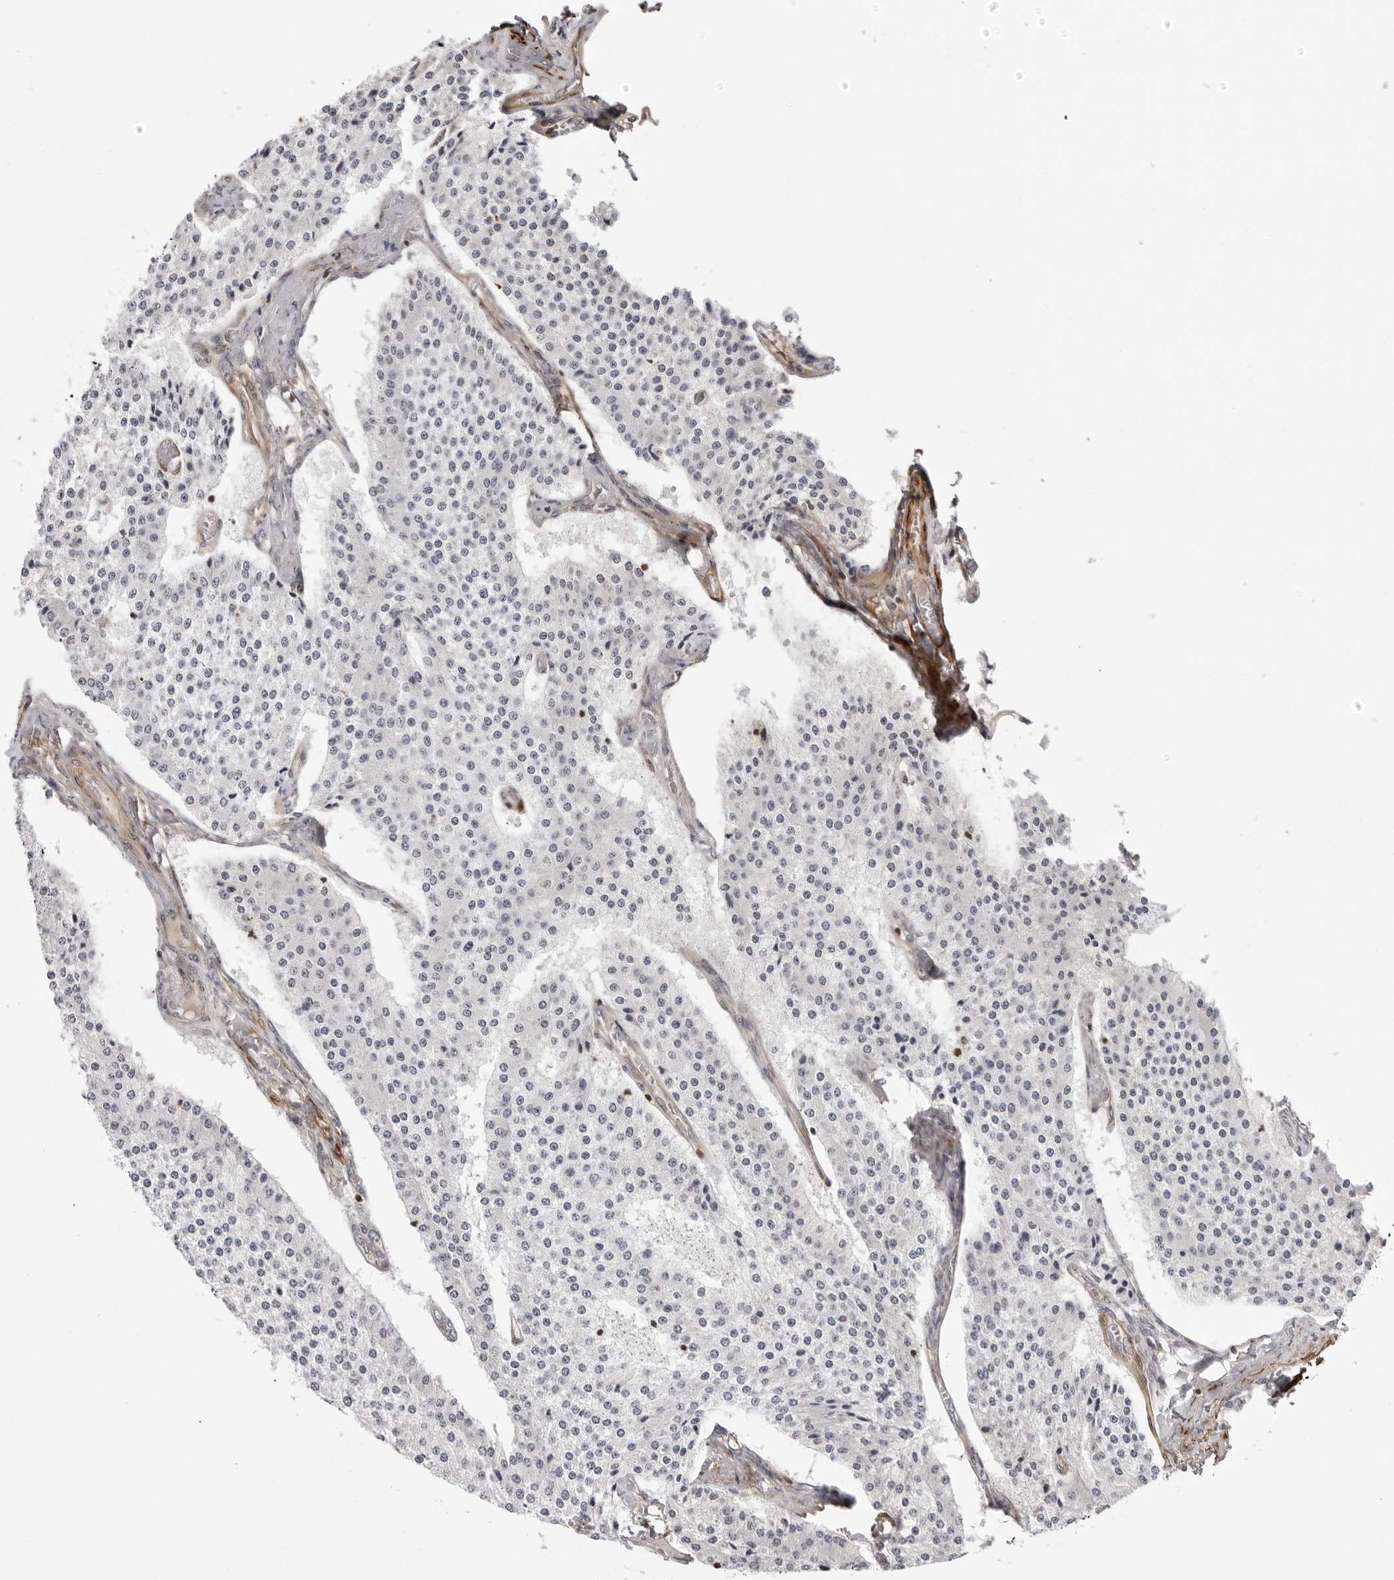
{"staining": {"intensity": "negative", "quantity": "none", "location": "none"}, "tissue": "carcinoid", "cell_type": "Tumor cells", "image_type": "cancer", "snomed": [{"axis": "morphology", "description": "Carcinoid, malignant, NOS"}, {"axis": "topography", "description": "Colon"}], "caption": "IHC of carcinoid demonstrates no staining in tumor cells.", "gene": "UNK", "patient": {"sex": "female", "age": 52}}